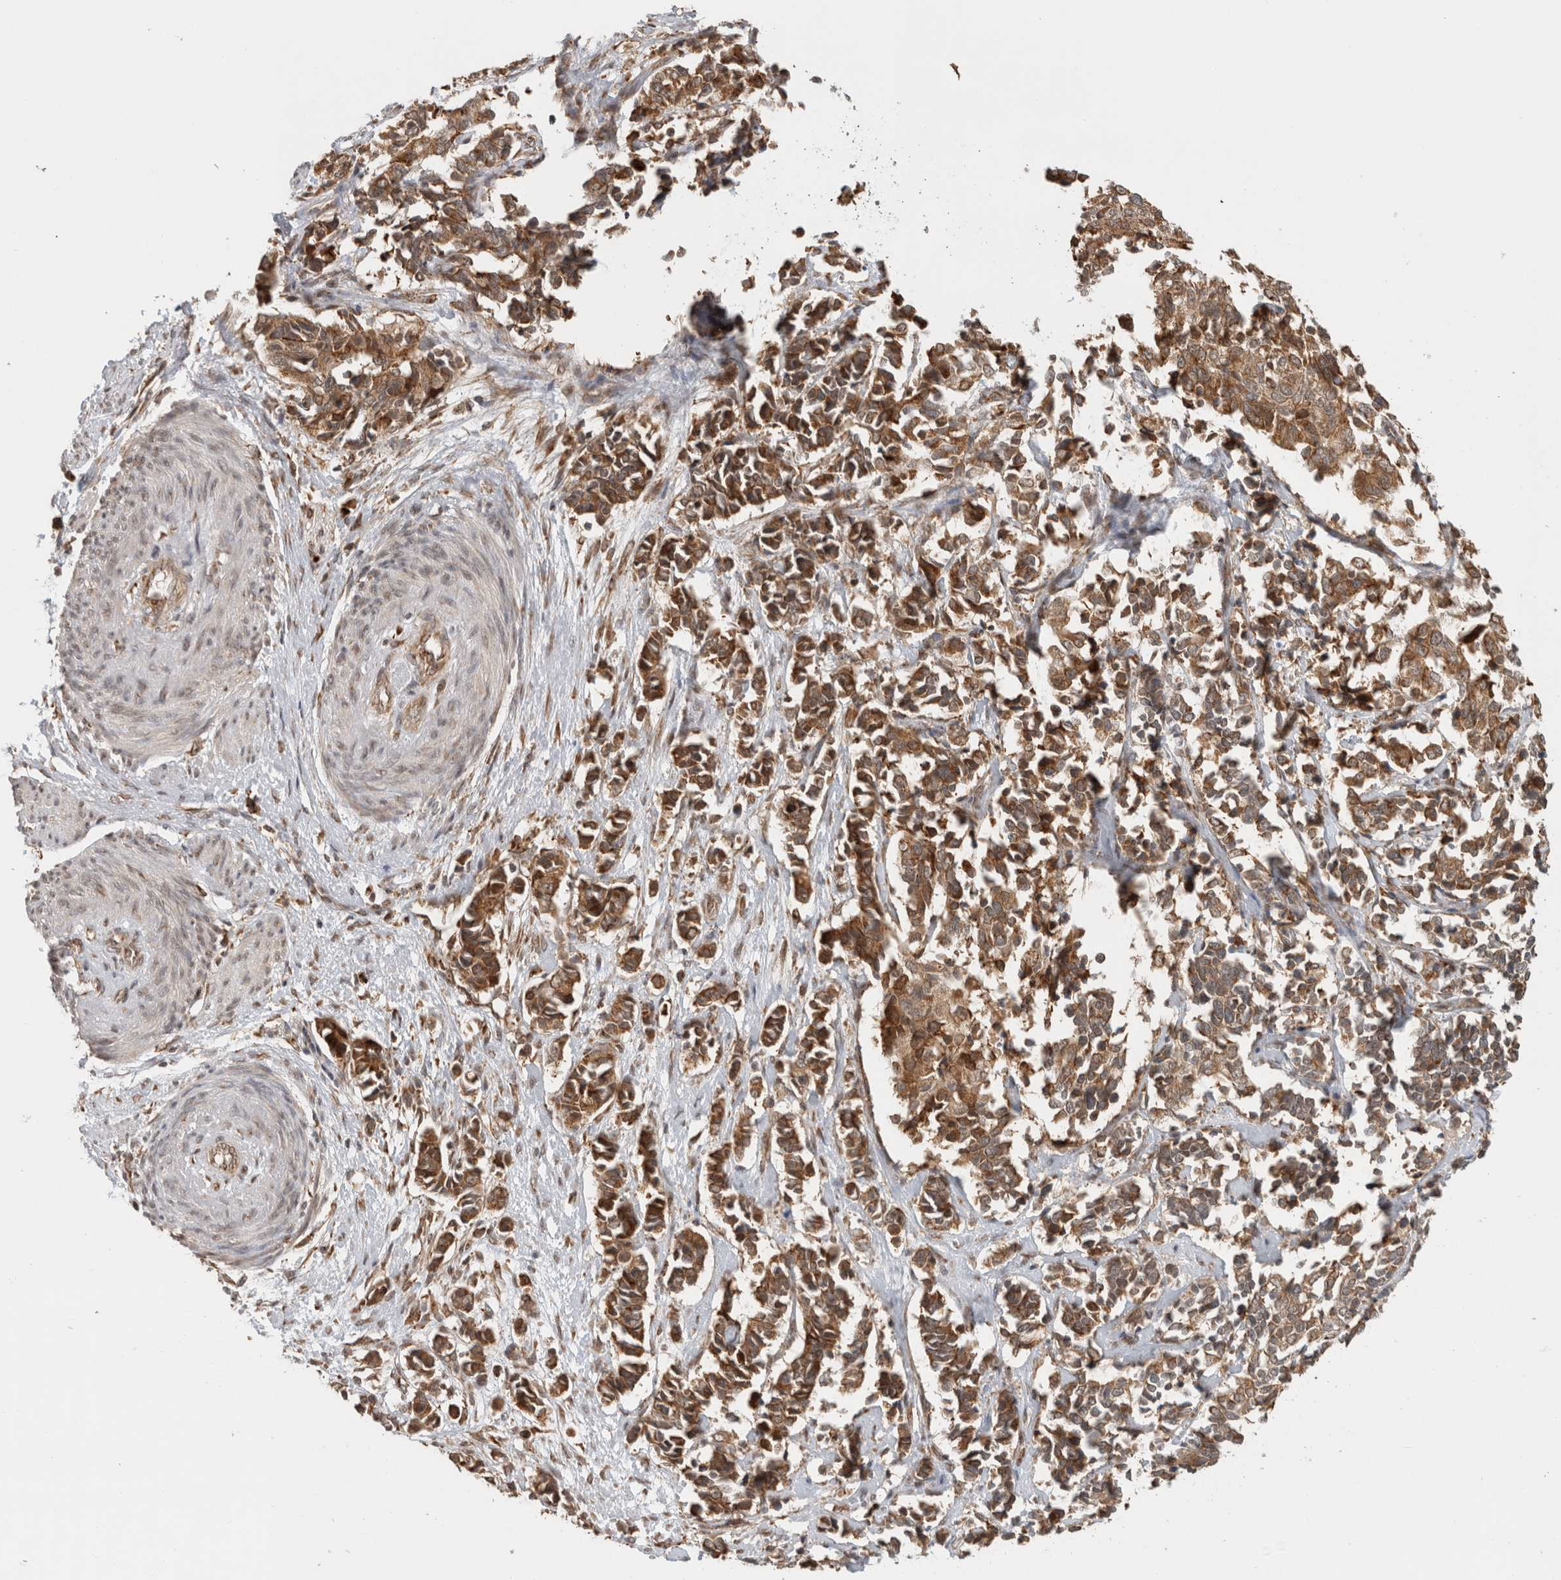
{"staining": {"intensity": "moderate", "quantity": ">75%", "location": "cytoplasmic/membranous"}, "tissue": "cervical cancer", "cell_type": "Tumor cells", "image_type": "cancer", "snomed": [{"axis": "morphology", "description": "Normal tissue, NOS"}, {"axis": "morphology", "description": "Squamous cell carcinoma, NOS"}, {"axis": "topography", "description": "Cervix"}], "caption": "This is an image of immunohistochemistry staining of cervical cancer (squamous cell carcinoma), which shows moderate staining in the cytoplasmic/membranous of tumor cells.", "gene": "MS4A7", "patient": {"sex": "female", "age": 35}}